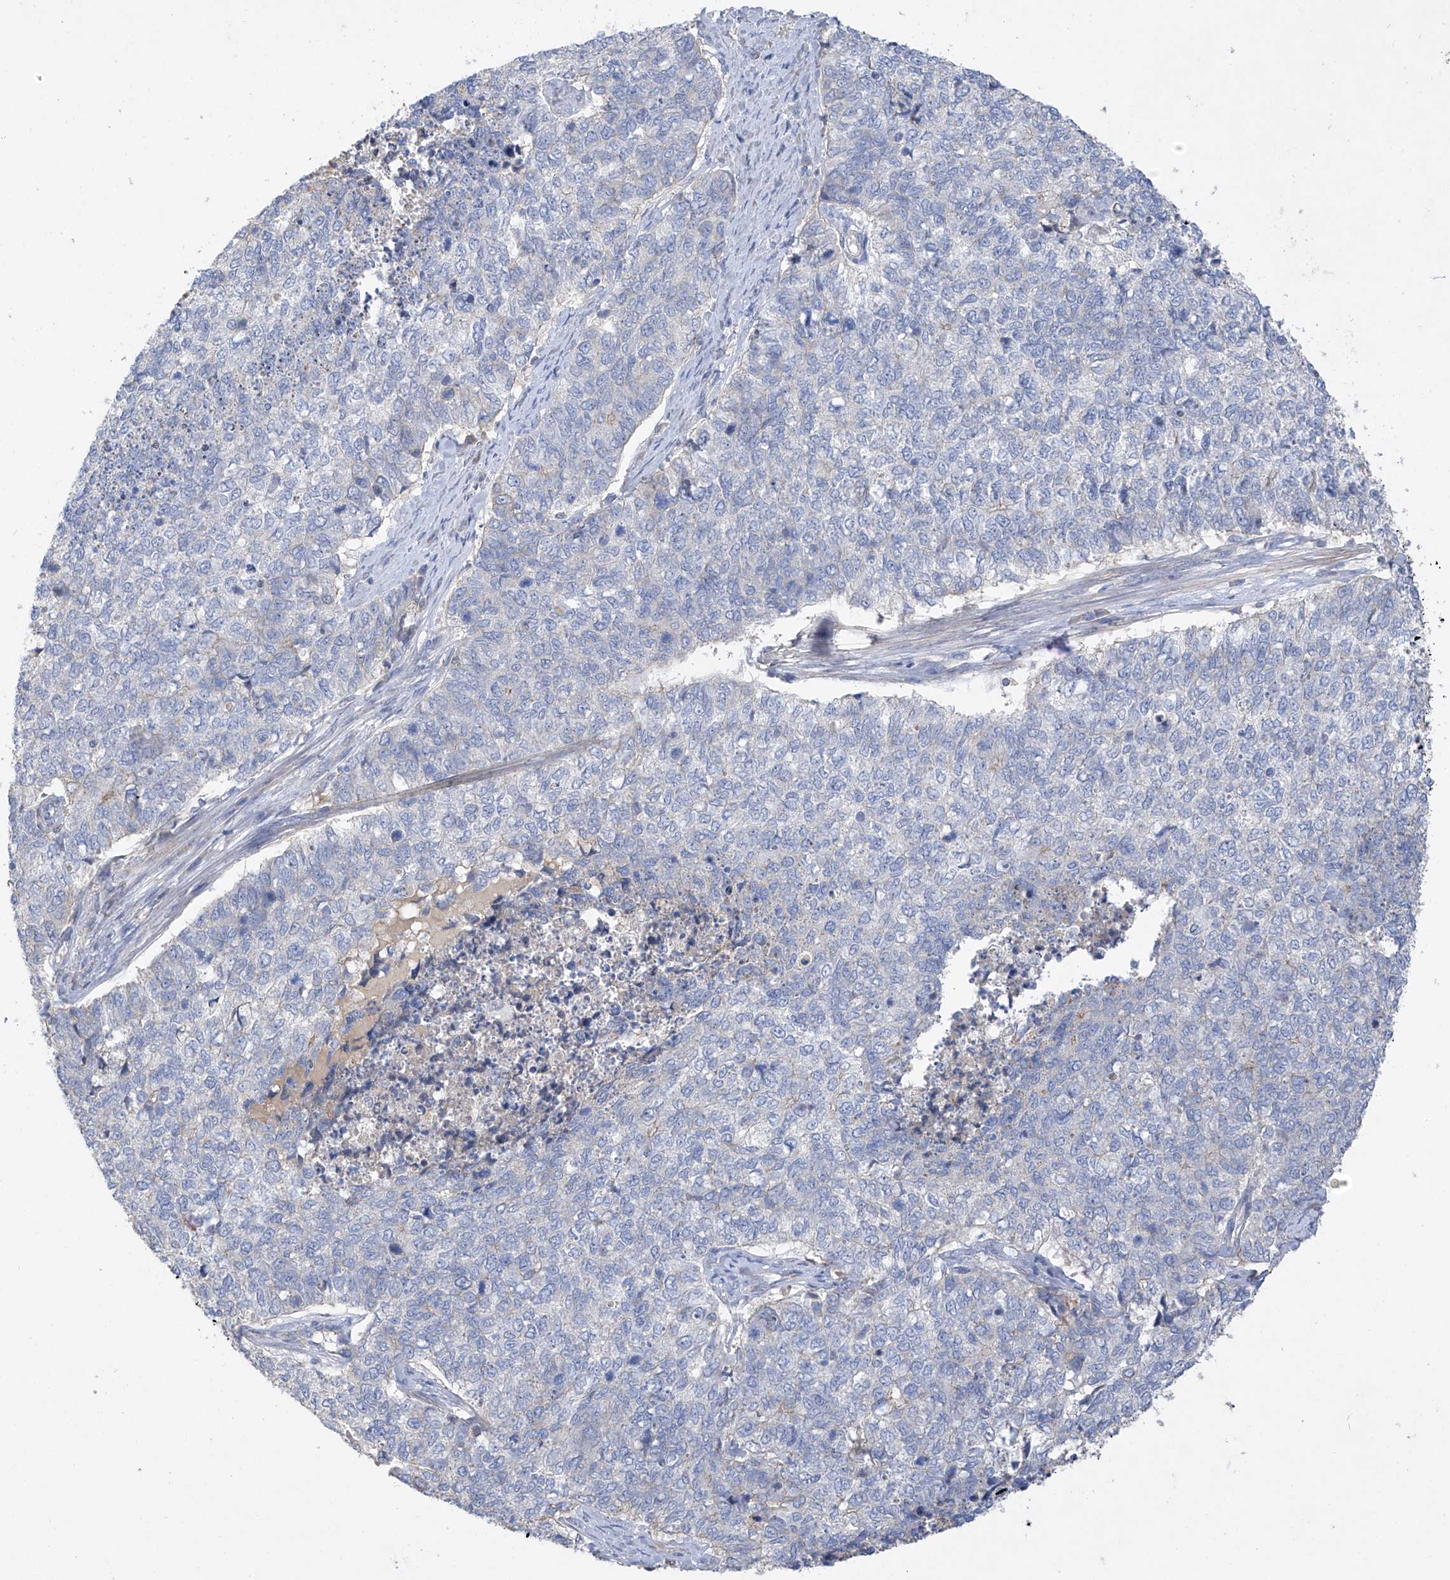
{"staining": {"intensity": "negative", "quantity": "none", "location": "none"}, "tissue": "cervical cancer", "cell_type": "Tumor cells", "image_type": "cancer", "snomed": [{"axis": "morphology", "description": "Squamous cell carcinoma, NOS"}, {"axis": "topography", "description": "Cervix"}], "caption": "IHC histopathology image of squamous cell carcinoma (cervical) stained for a protein (brown), which shows no expression in tumor cells. (IHC, brightfield microscopy, high magnification).", "gene": "PRSS12", "patient": {"sex": "female", "age": 63}}